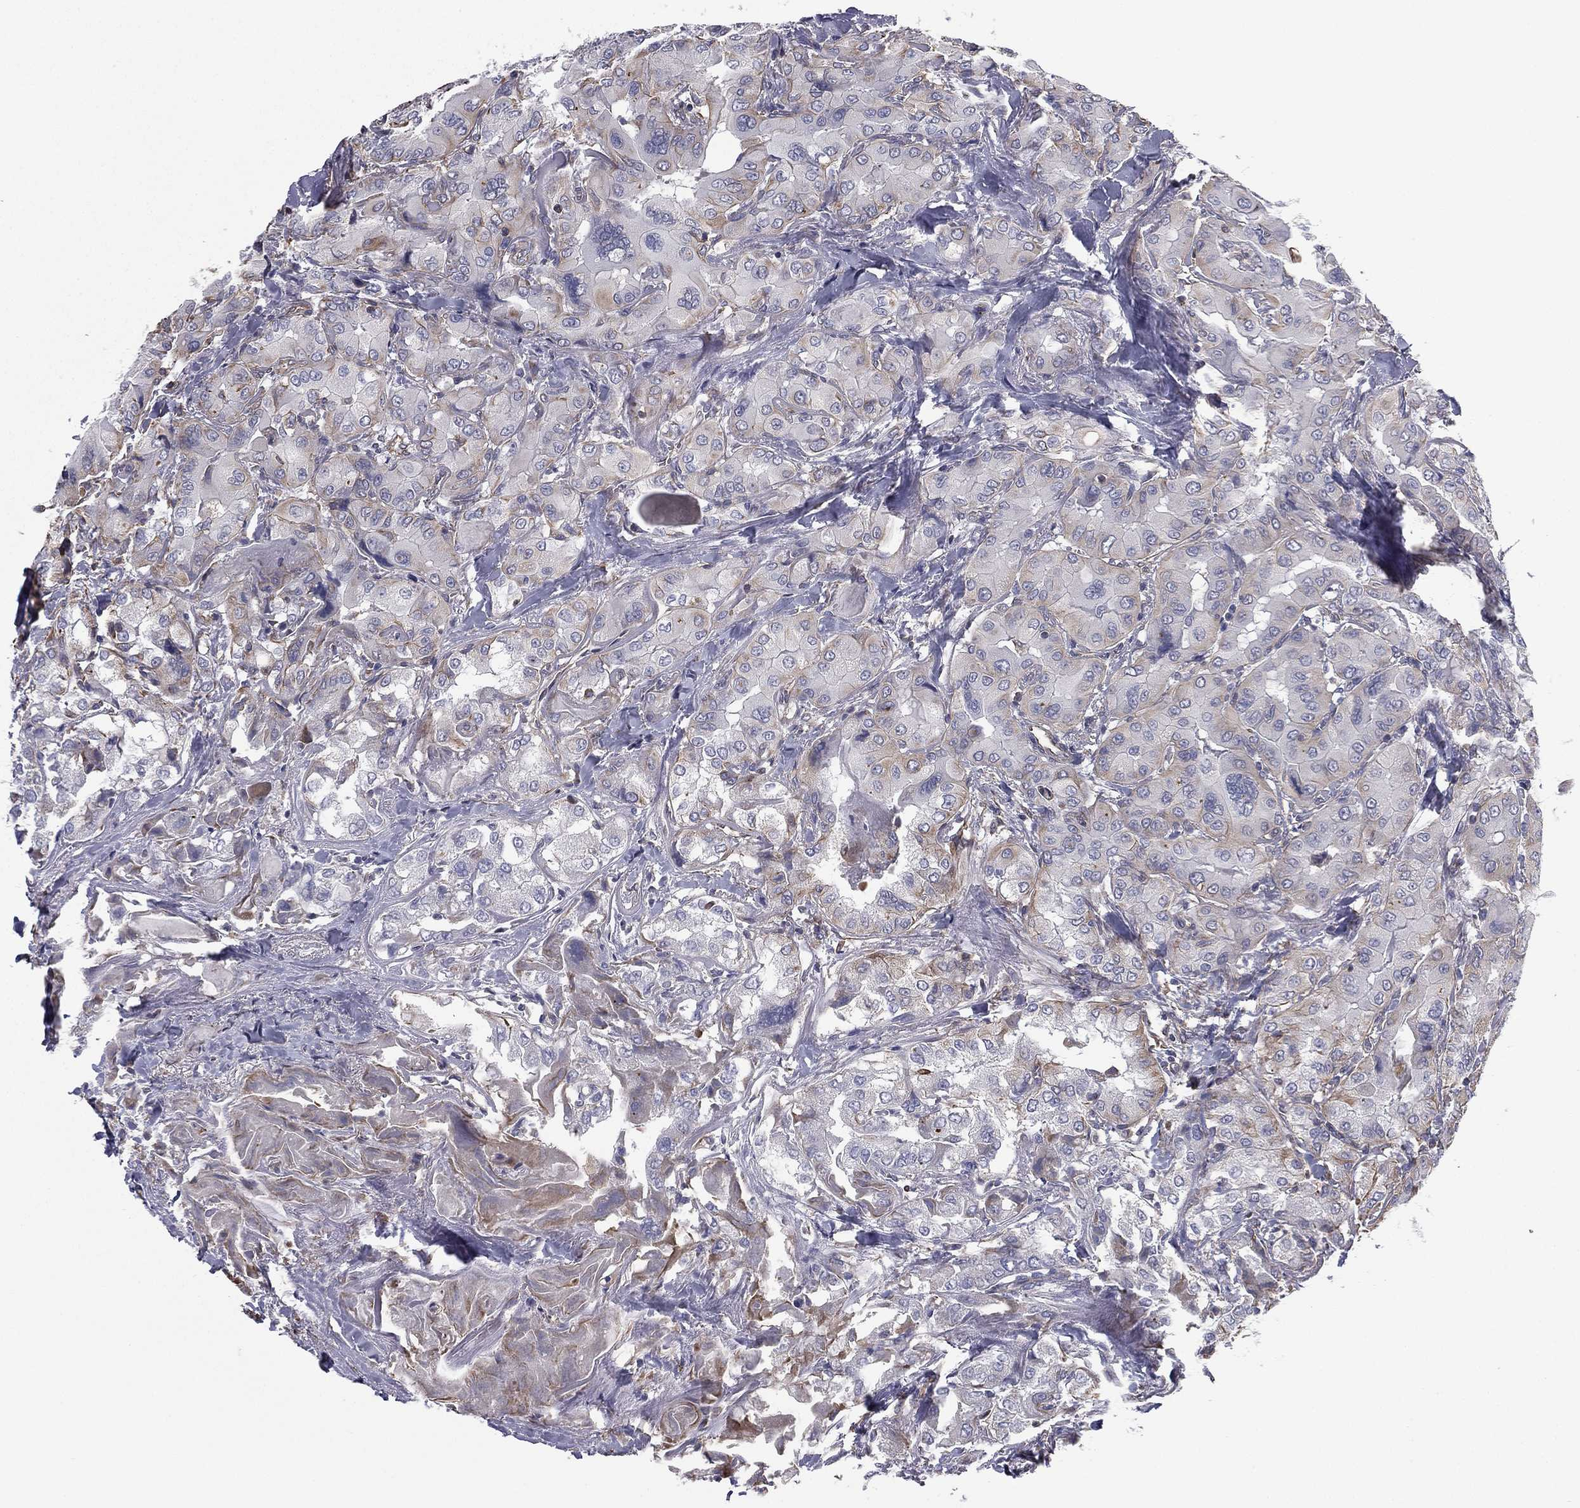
{"staining": {"intensity": "weak", "quantity": "<25%", "location": "cytoplasmic/membranous"}, "tissue": "thyroid cancer", "cell_type": "Tumor cells", "image_type": "cancer", "snomed": [{"axis": "morphology", "description": "Normal tissue, NOS"}, {"axis": "morphology", "description": "Papillary adenocarcinoma, NOS"}, {"axis": "topography", "description": "Thyroid gland"}], "caption": "DAB (3,3'-diaminobenzidine) immunohistochemical staining of thyroid cancer (papillary adenocarcinoma) displays no significant staining in tumor cells.", "gene": "SCUBE1", "patient": {"sex": "female", "age": 66}}